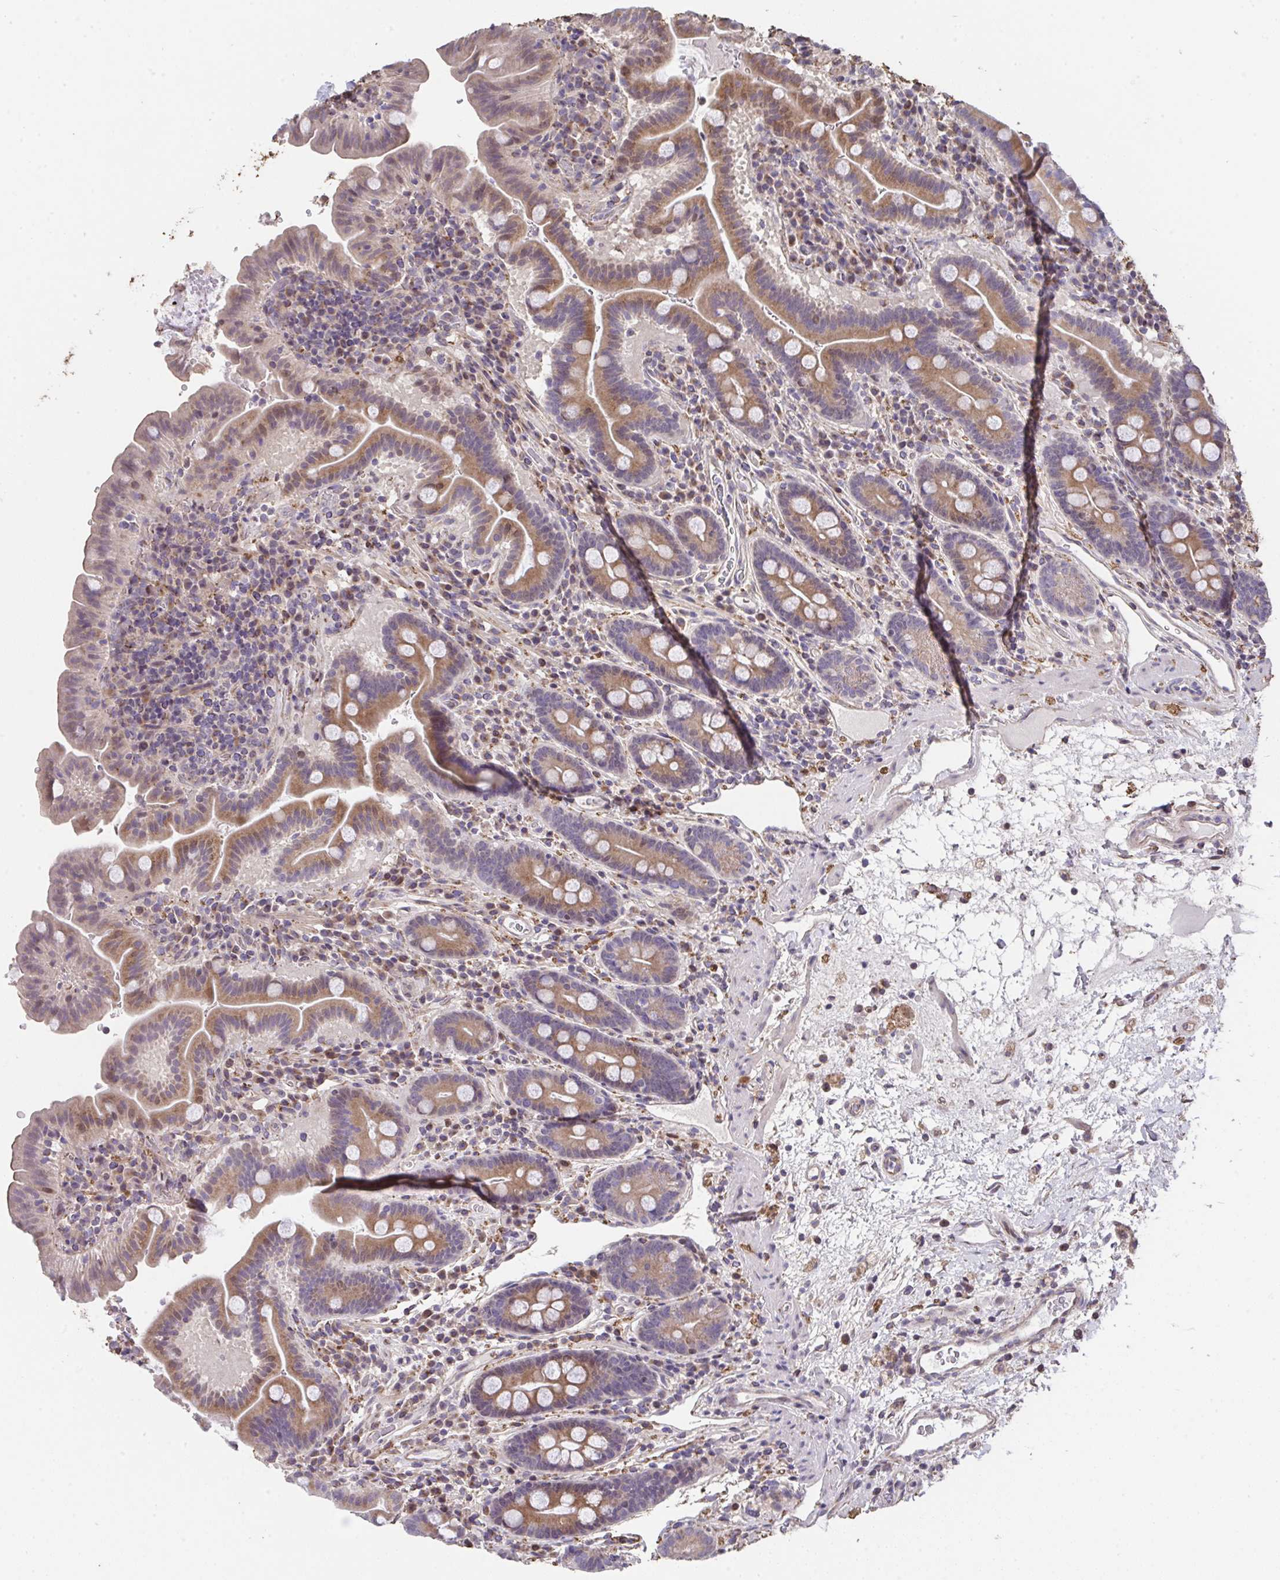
{"staining": {"intensity": "moderate", "quantity": "25%-75%", "location": "cytoplasmic/membranous"}, "tissue": "small intestine", "cell_type": "Glandular cells", "image_type": "normal", "snomed": [{"axis": "morphology", "description": "Normal tissue, NOS"}, {"axis": "topography", "description": "Small intestine"}], "caption": "IHC of benign human small intestine exhibits medium levels of moderate cytoplasmic/membranous expression in about 25%-75% of glandular cells.", "gene": "RUNDC3B", "patient": {"sex": "male", "age": 26}}